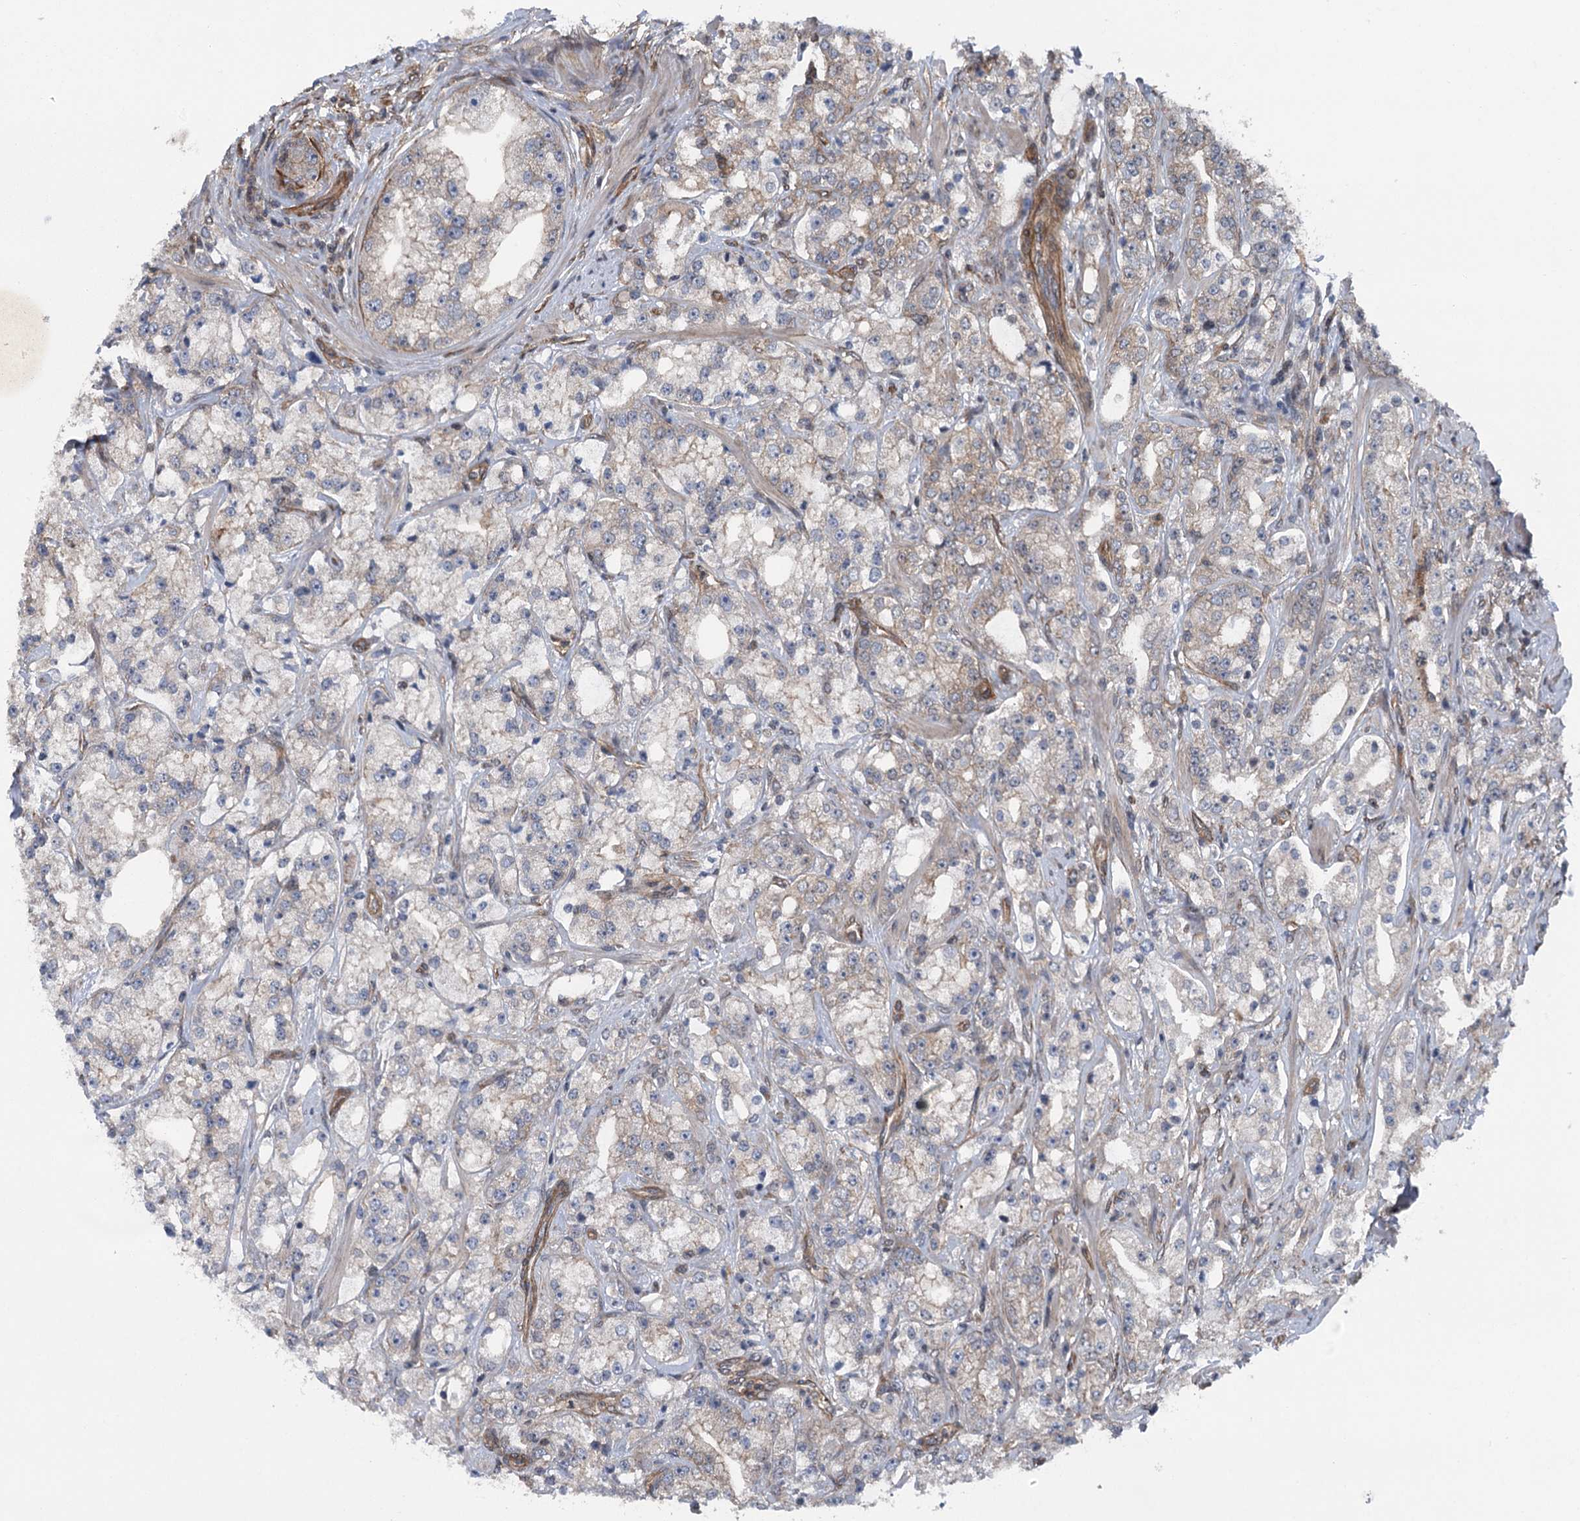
{"staining": {"intensity": "moderate", "quantity": "<25%", "location": "cytoplasmic/membranous"}, "tissue": "prostate cancer", "cell_type": "Tumor cells", "image_type": "cancer", "snomed": [{"axis": "morphology", "description": "Adenocarcinoma, High grade"}, {"axis": "topography", "description": "Prostate"}], "caption": "There is low levels of moderate cytoplasmic/membranous positivity in tumor cells of prostate cancer, as demonstrated by immunohistochemical staining (brown color).", "gene": "IQSEC1", "patient": {"sex": "male", "age": 64}}